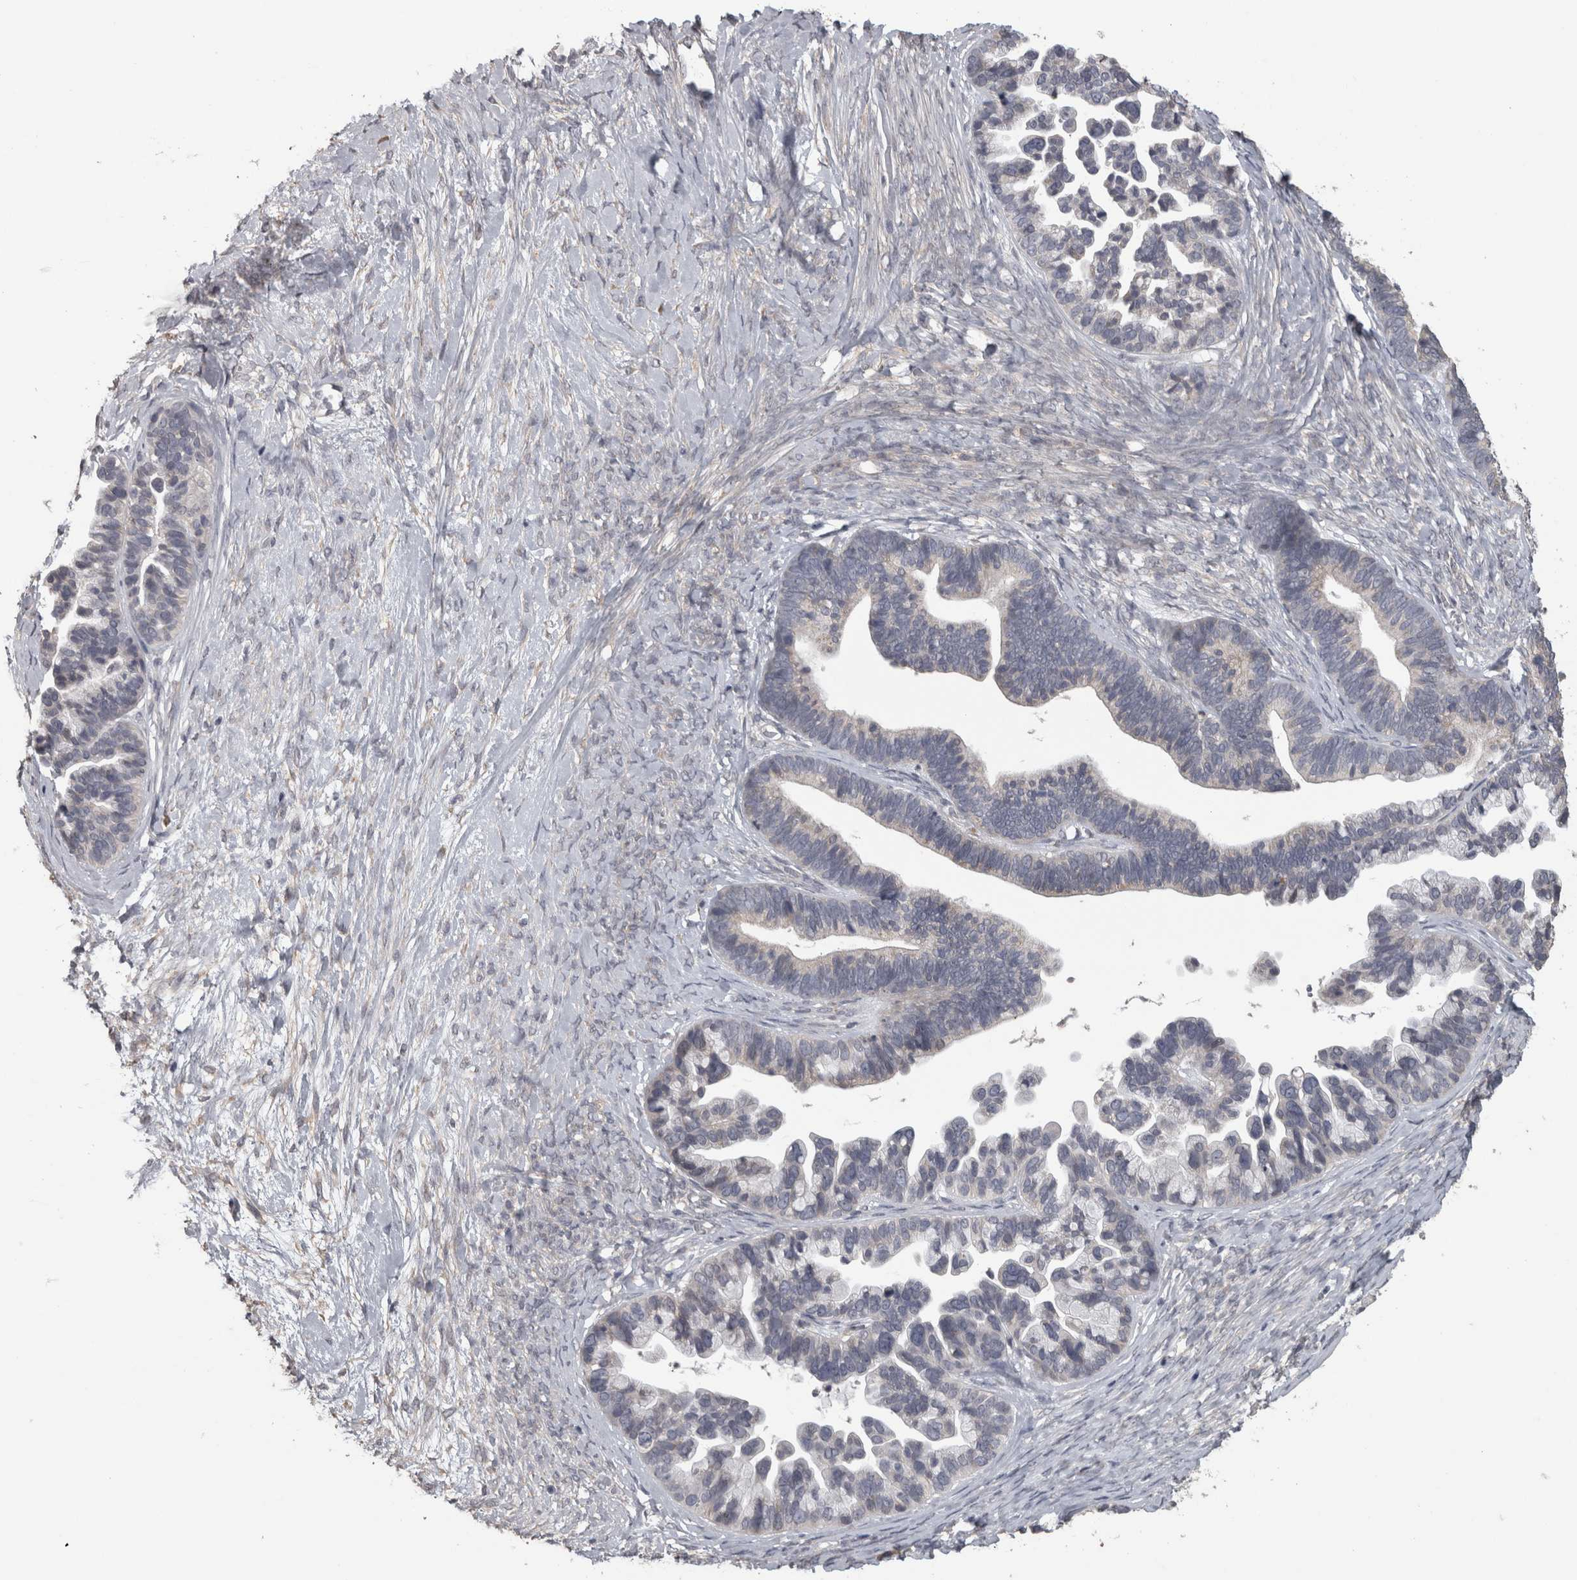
{"staining": {"intensity": "negative", "quantity": "none", "location": "none"}, "tissue": "ovarian cancer", "cell_type": "Tumor cells", "image_type": "cancer", "snomed": [{"axis": "morphology", "description": "Cystadenocarcinoma, serous, NOS"}, {"axis": "topography", "description": "Ovary"}], "caption": "Immunohistochemical staining of serous cystadenocarcinoma (ovarian) shows no significant positivity in tumor cells. Nuclei are stained in blue.", "gene": "RAB29", "patient": {"sex": "female", "age": 56}}